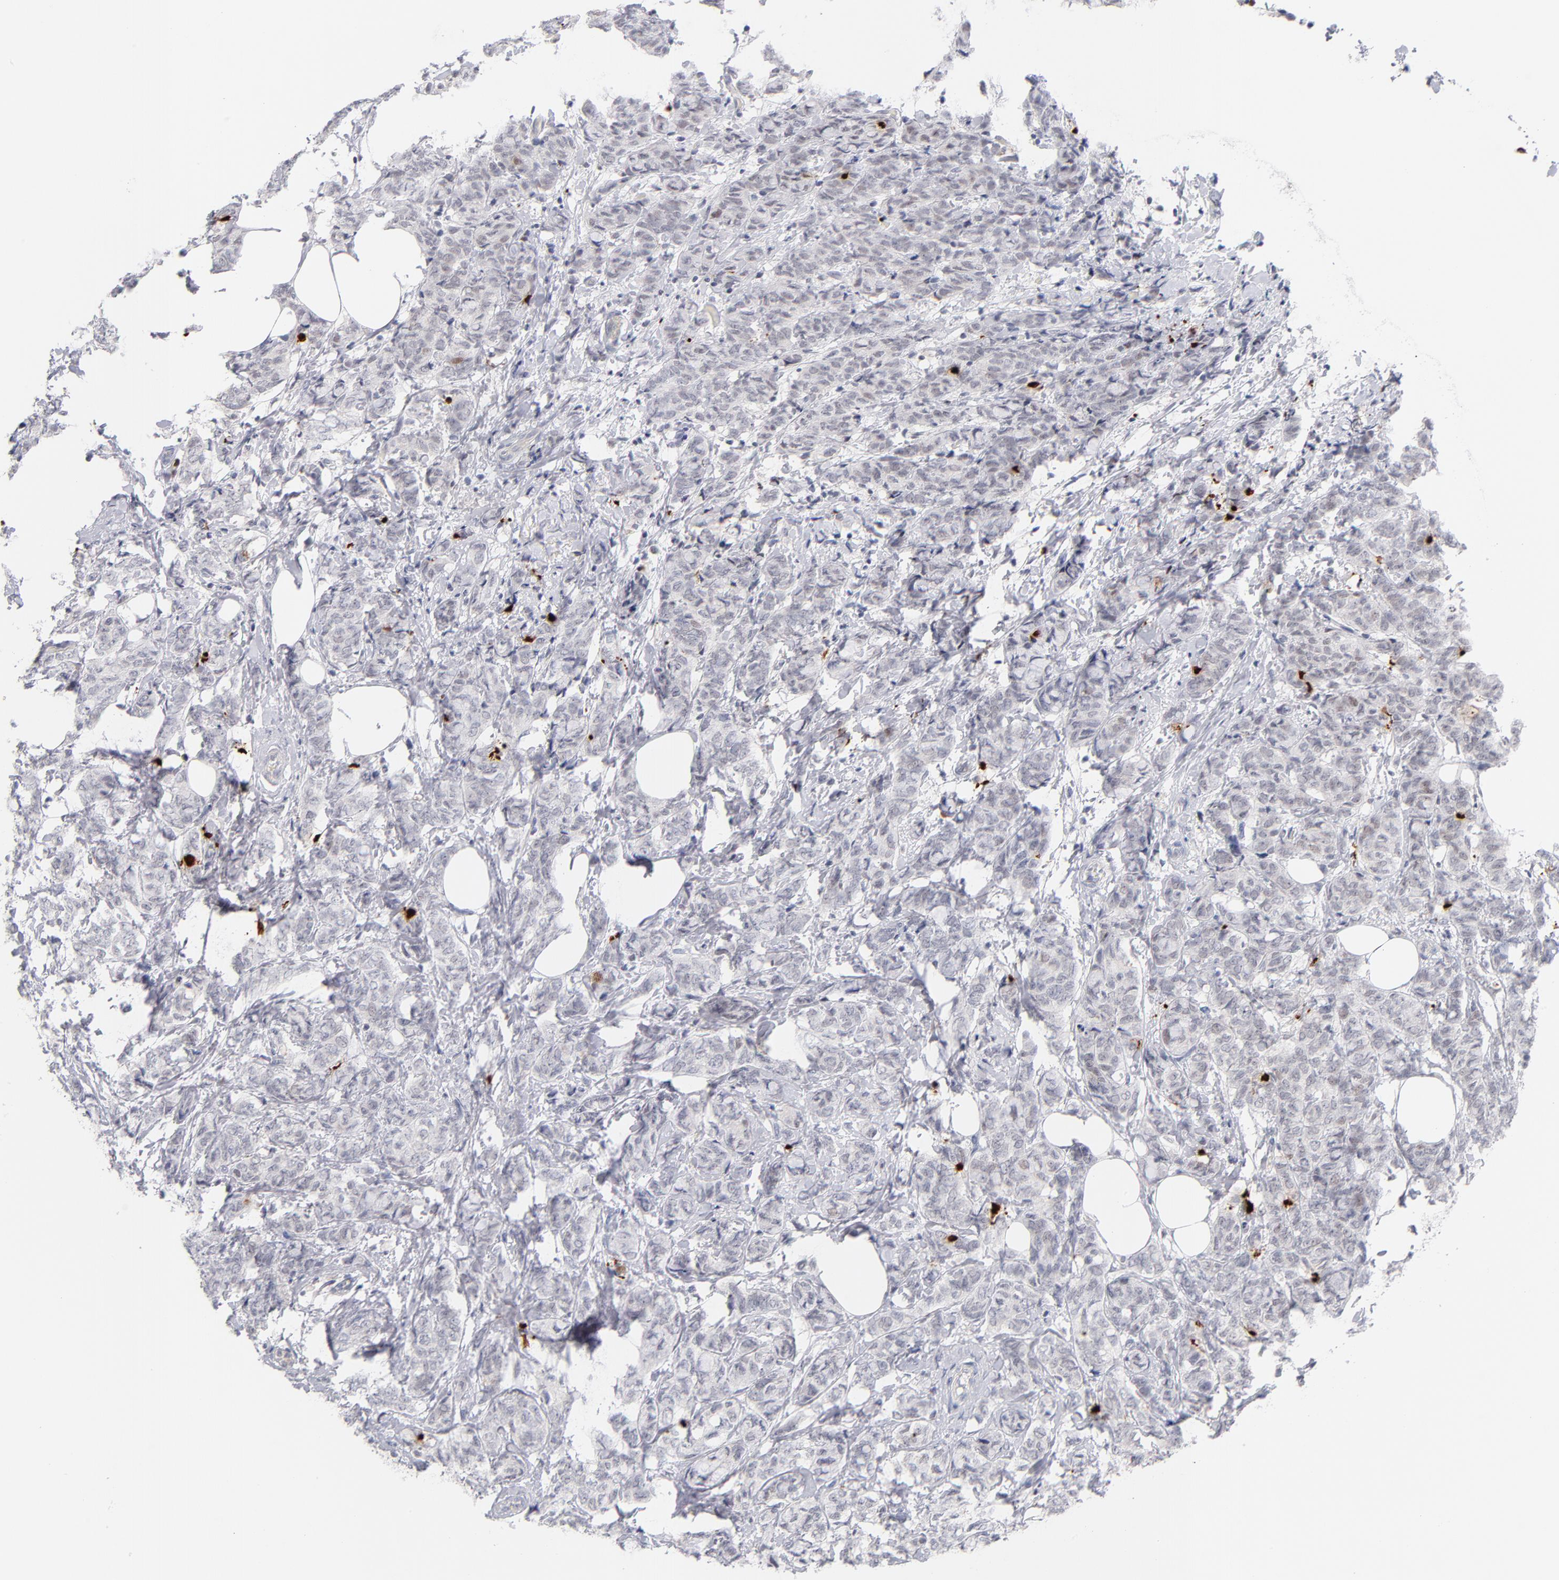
{"staining": {"intensity": "negative", "quantity": "none", "location": "none"}, "tissue": "breast cancer", "cell_type": "Tumor cells", "image_type": "cancer", "snomed": [{"axis": "morphology", "description": "Lobular carcinoma"}, {"axis": "topography", "description": "Breast"}], "caption": "Immunohistochemical staining of human breast cancer demonstrates no significant staining in tumor cells.", "gene": "PARP1", "patient": {"sex": "female", "age": 60}}